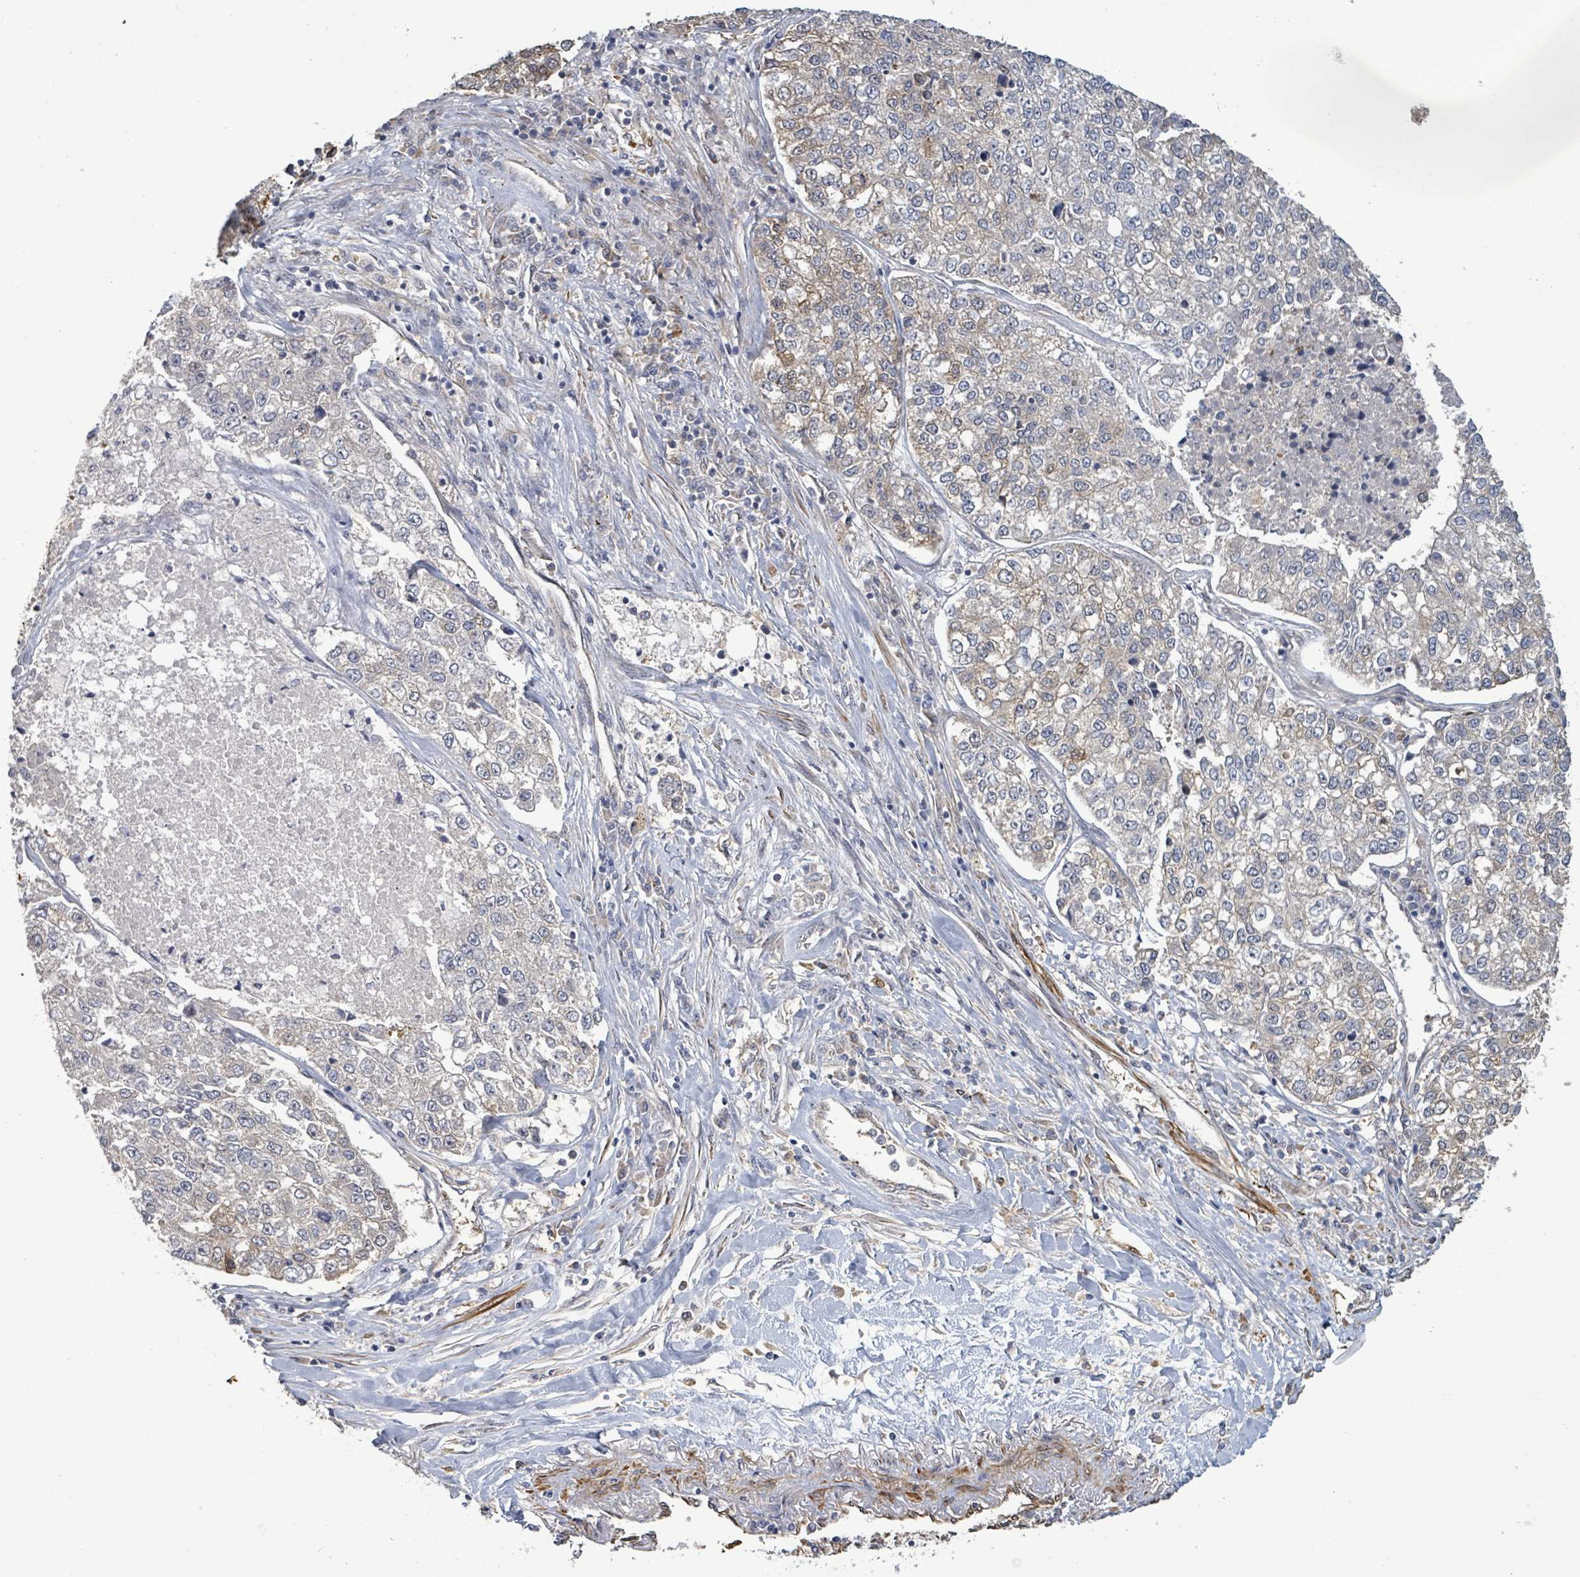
{"staining": {"intensity": "negative", "quantity": "none", "location": "none"}, "tissue": "lung cancer", "cell_type": "Tumor cells", "image_type": "cancer", "snomed": [{"axis": "morphology", "description": "Adenocarcinoma, NOS"}, {"axis": "topography", "description": "Lung"}], "caption": "Protein analysis of lung cancer (adenocarcinoma) exhibits no significant staining in tumor cells. The staining is performed using DAB (3,3'-diaminobenzidine) brown chromogen with nuclei counter-stained in using hematoxylin.", "gene": "MAP3K6", "patient": {"sex": "male", "age": 49}}